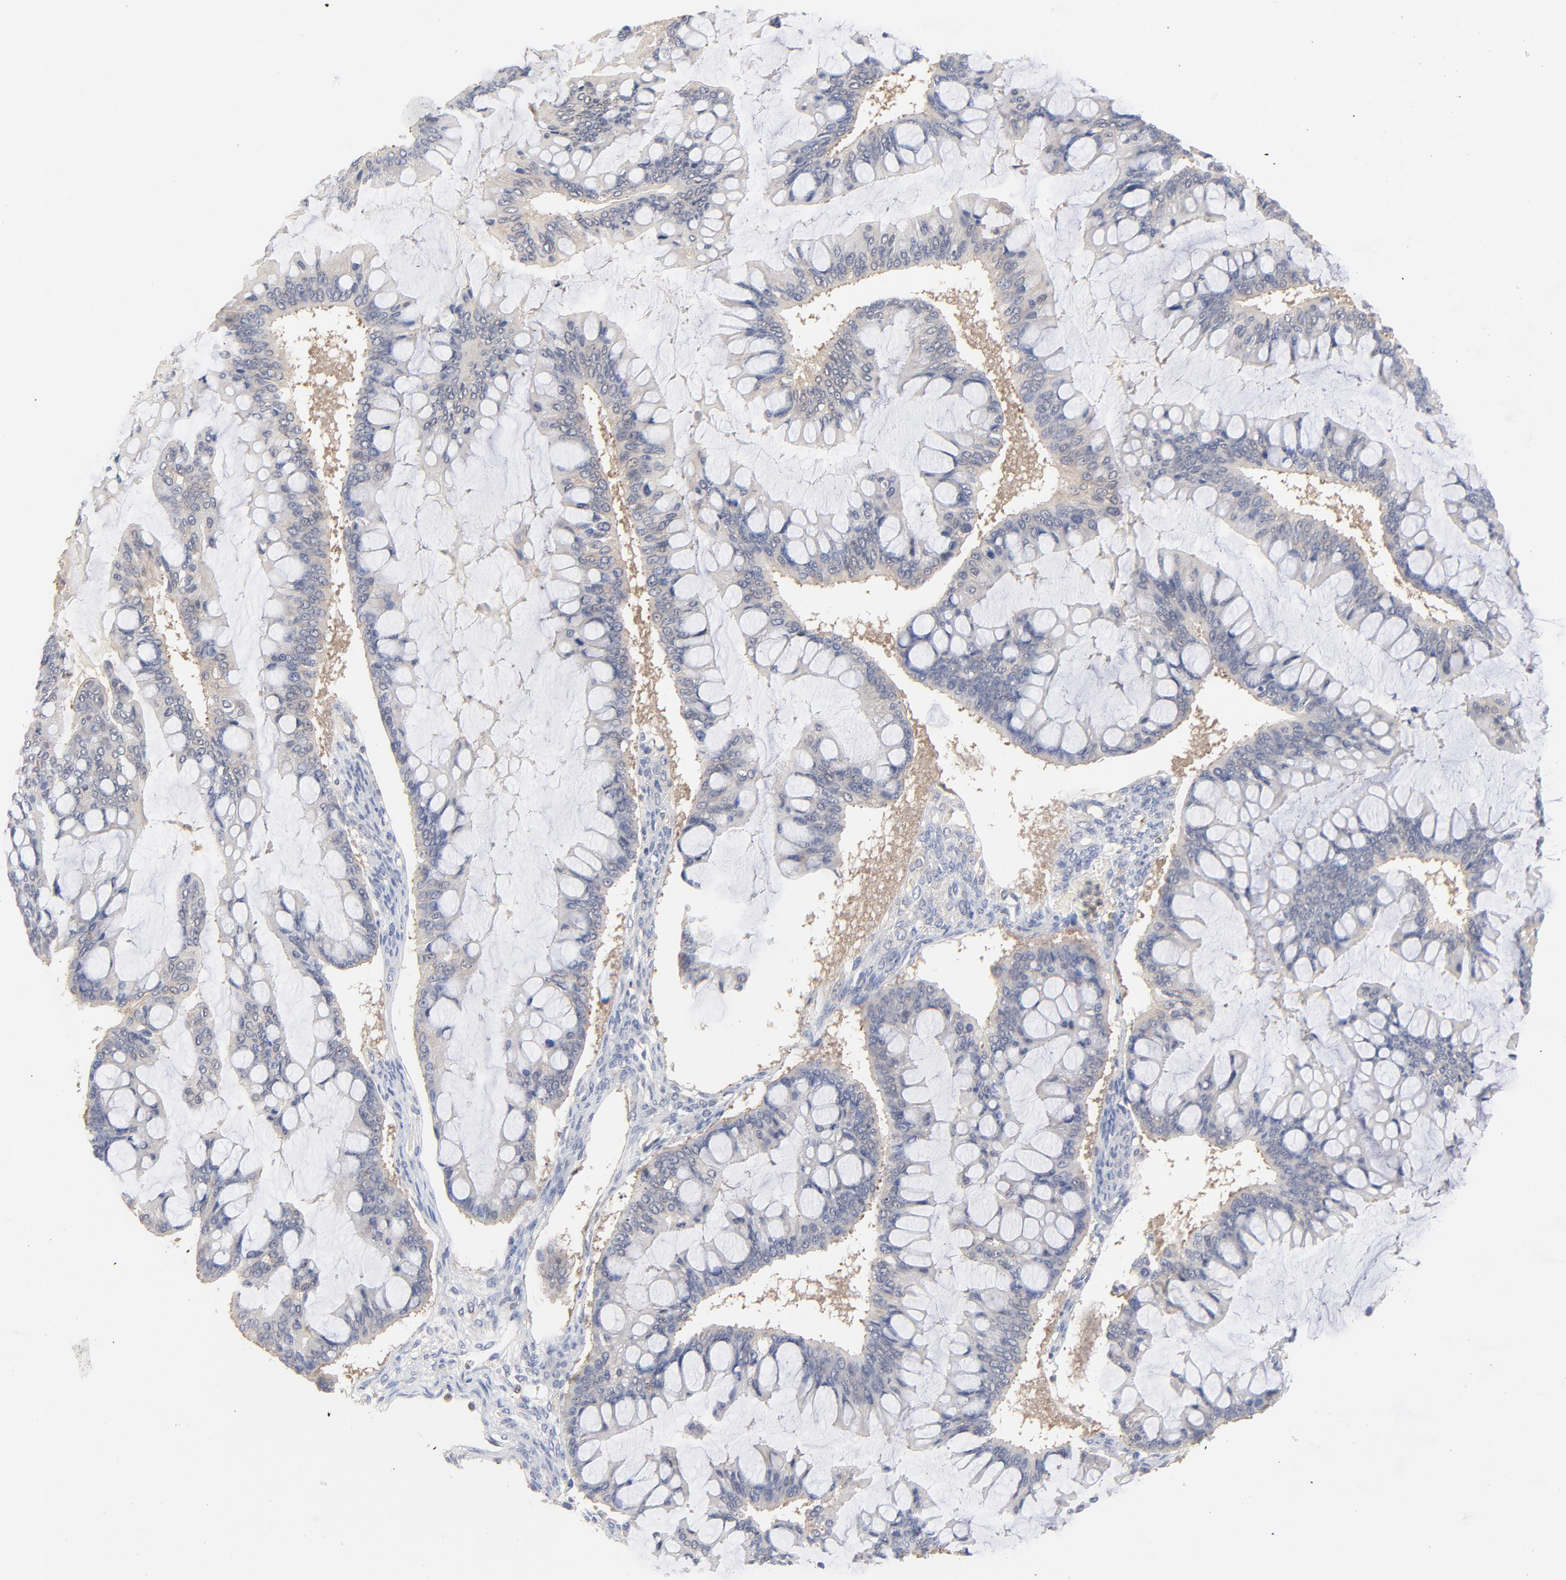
{"staining": {"intensity": "weak", "quantity": ">75%", "location": "cytoplasmic/membranous"}, "tissue": "ovarian cancer", "cell_type": "Tumor cells", "image_type": "cancer", "snomed": [{"axis": "morphology", "description": "Cystadenocarcinoma, mucinous, NOS"}, {"axis": "topography", "description": "Ovary"}], "caption": "Protein staining shows weak cytoplasmic/membranous positivity in about >75% of tumor cells in ovarian mucinous cystadenocarcinoma.", "gene": "CAB39L", "patient": {"sex": "female", "age": 73}}